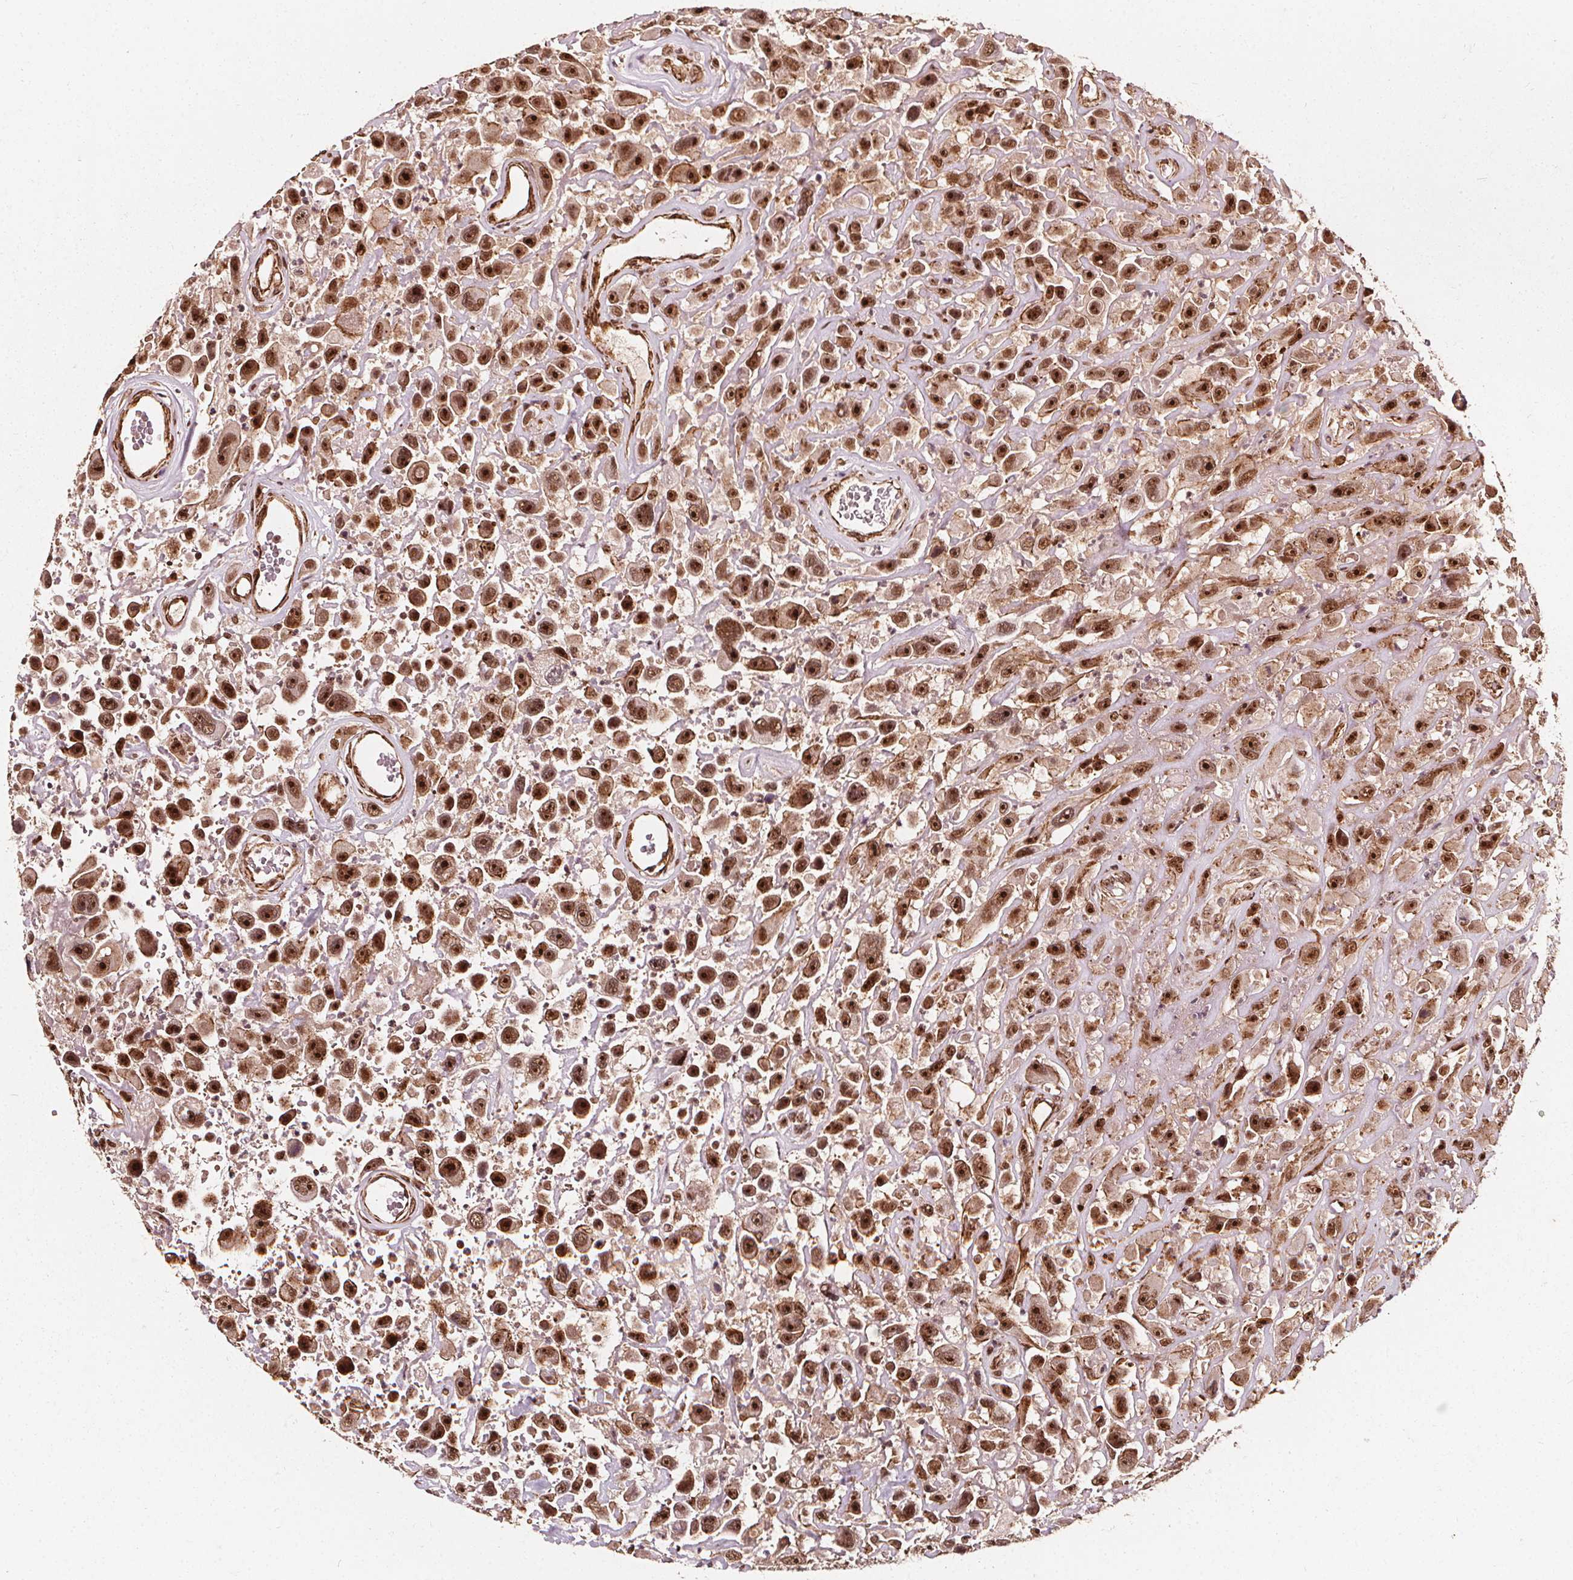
{"staining": {"intensity": "strong", "quantity": ">75%", "location": "nuclear"}, "tissue": "urothelial cancer", "cell_type": "Tumor cells", "image_type": "cancer", "snomed": [{"axis": "morphology", "description": "Urothelial carcinoma, High grade"}, {"axis": "topography", "description": "Urinary bladder"}], "caption": "This histopathology image exhibits immunohistochemistry (IHC) staining of high-grade urothelial carcinoma, with high strong nuclear staining in approximately >75% of tumor cells.", "gene": "EXOSC9", "patient": {"sex": "male", "age": 53}}